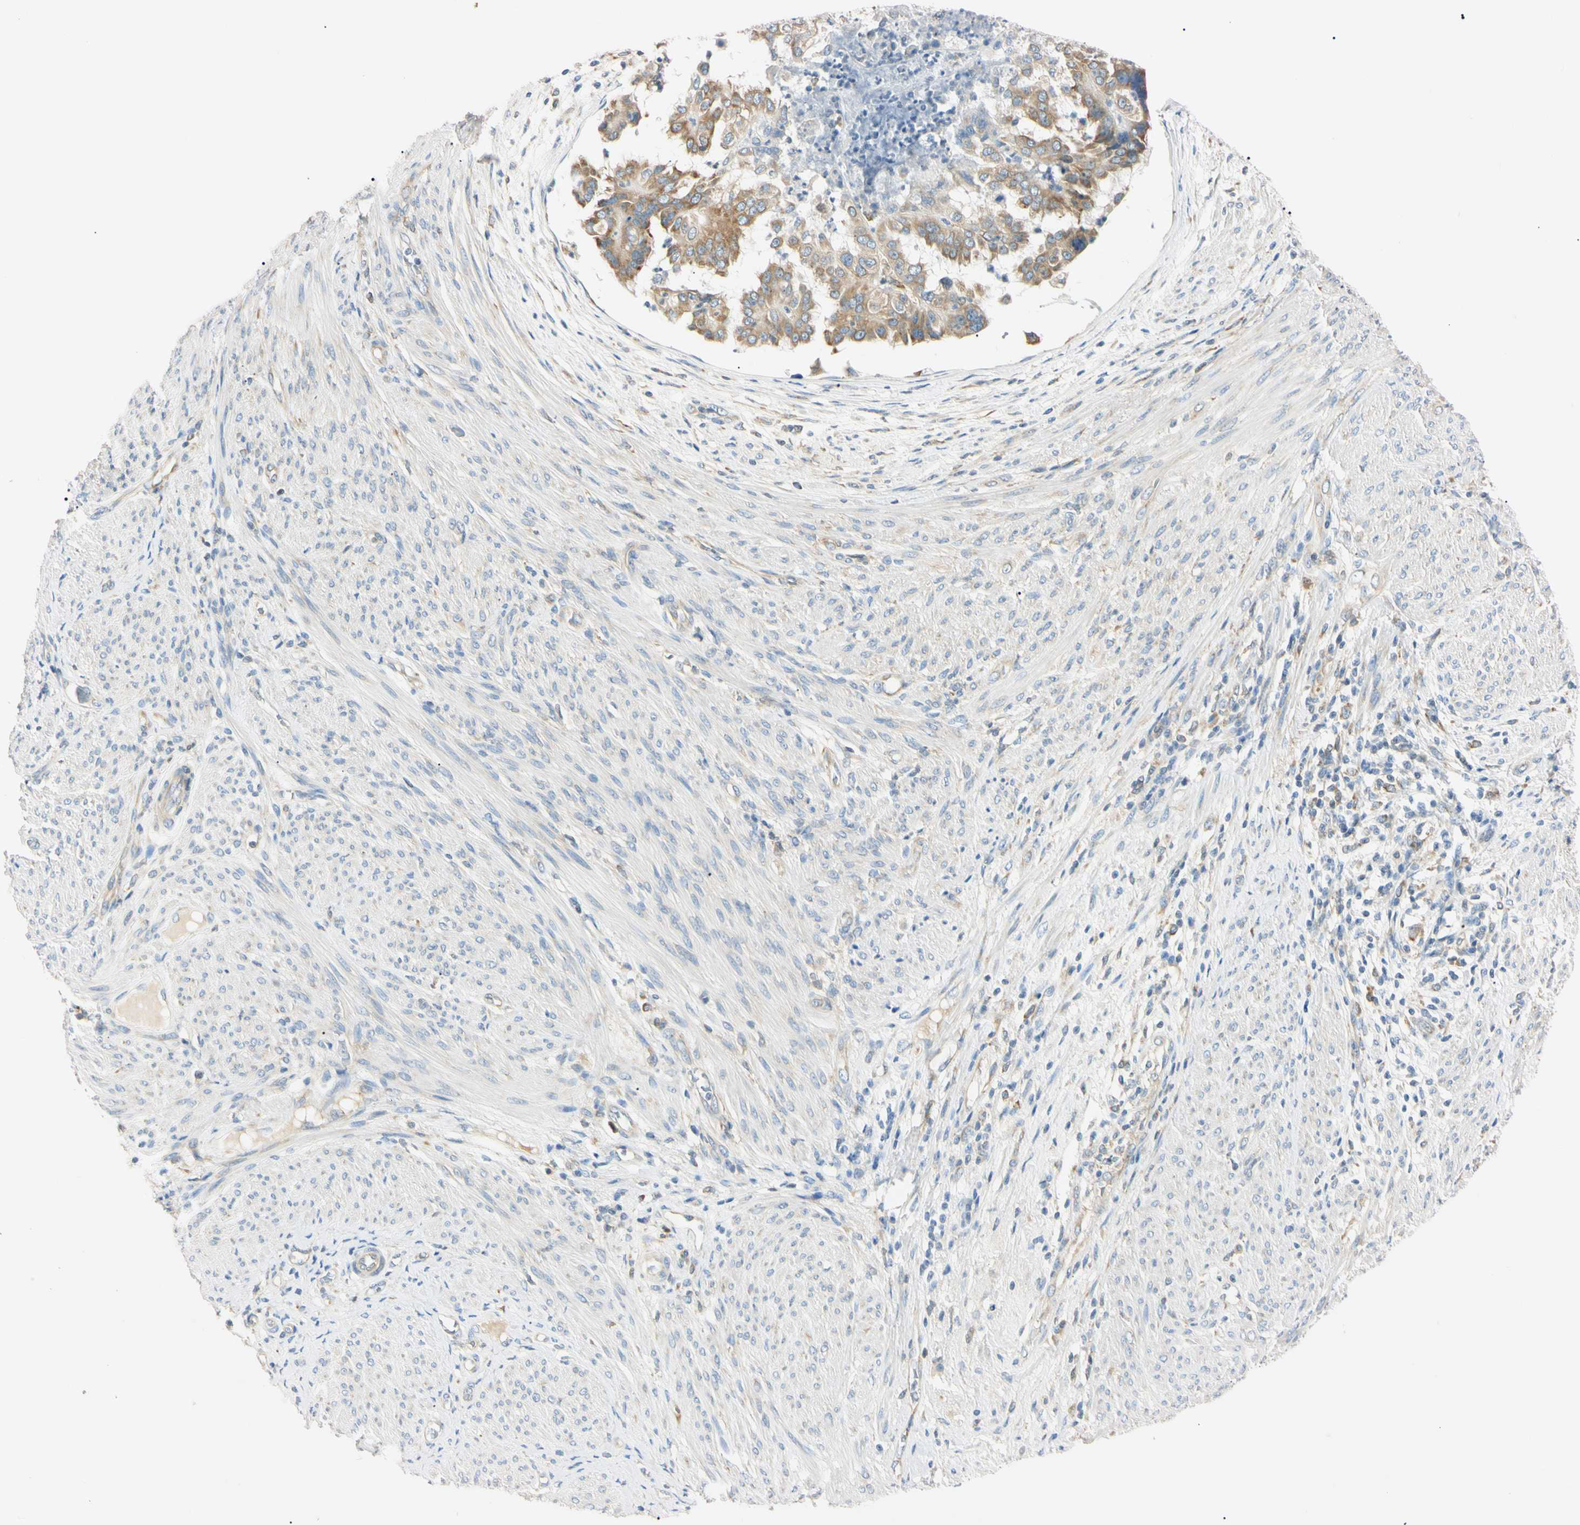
{"staining": {"intensity": "moderate", "quantity": ">75%", "location": "cytoplasmic/membranous"}, "tissue": "endometrial cancer", "cell_type": "Tumor cells", "image_type": "cancer", "snomed": [{"axis": "morphology", "description": "Adenocarcinoma, NOS"}, {"axis": "topography", "description": "Endometrium"}], "caption": "Tumor cells reveal moderate cytoplasmic/membranous expression in approximately >75% of cells in endometrial adenocarcinoma. (DAB (3,3'-diaminobenzidine) IHC, brown staining for protein, blue staining for nuclei).", "gene": "DNAJB12", "patient": {"sex": "female", "age": 85}}